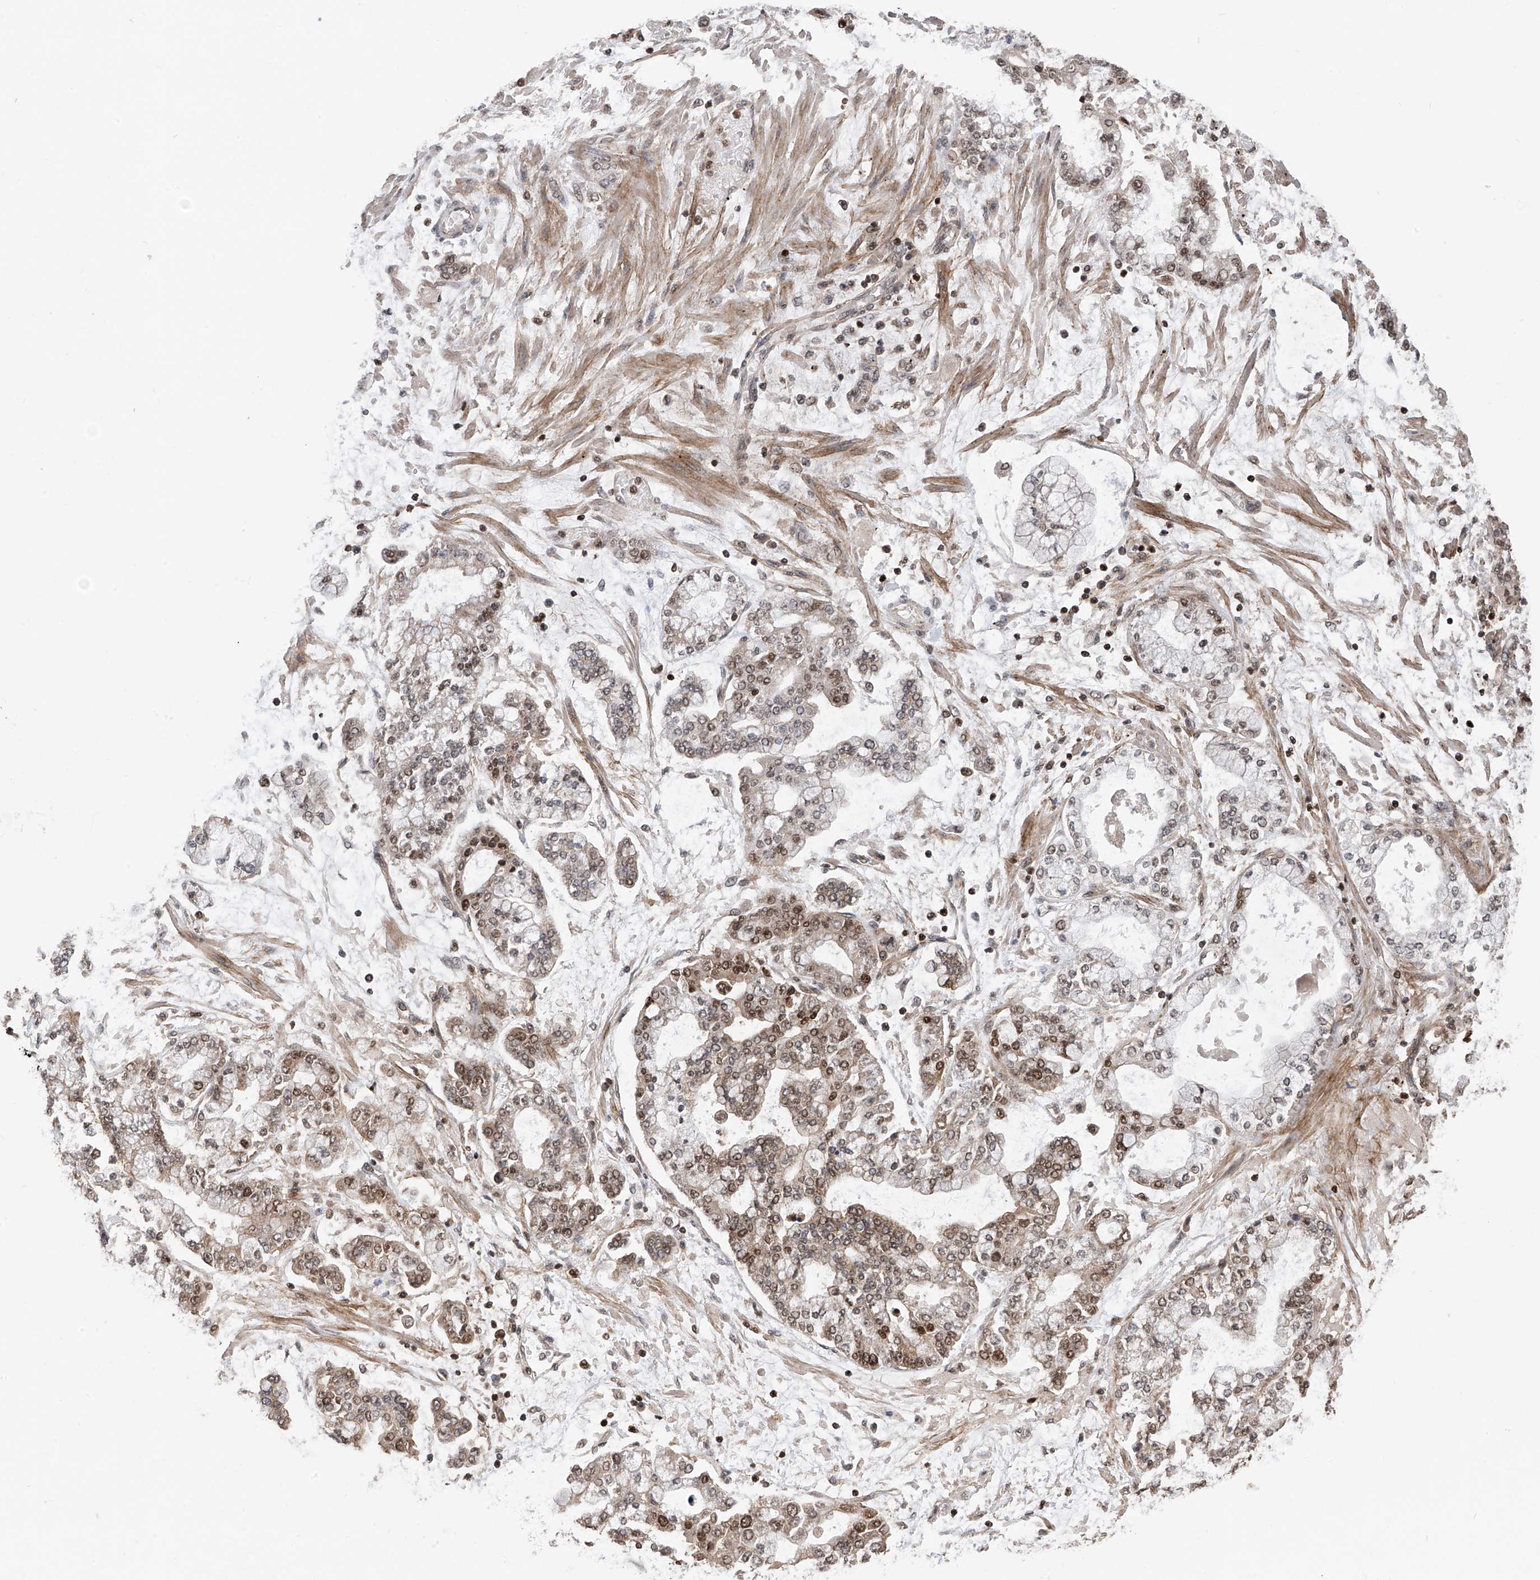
{"staining": {"intensity": "strong", "quantity": "<25%", "location": "nuclear"}, "tissue": "stomach cancer", "cell_type": "Tumor cells", "image_type": "cancer", "snomed": [{"axis": "morphology", "description": "Normal tissue, NOS"}, {"axis": "morphology", "description": "Adenocarcinoma, NOS"}, {"axis": "topography", "description": "Stomach, upper"}, {"axis": "topography", "description": "Stomach"}], "caption": "Stomach cancer tissue exhibits strong nuclear staining in approximately <25% of tumor cells, visualized by immunohistochemistry.", "gene": "DNAJC9", "patient": {"sex": "male", "age": 76}}